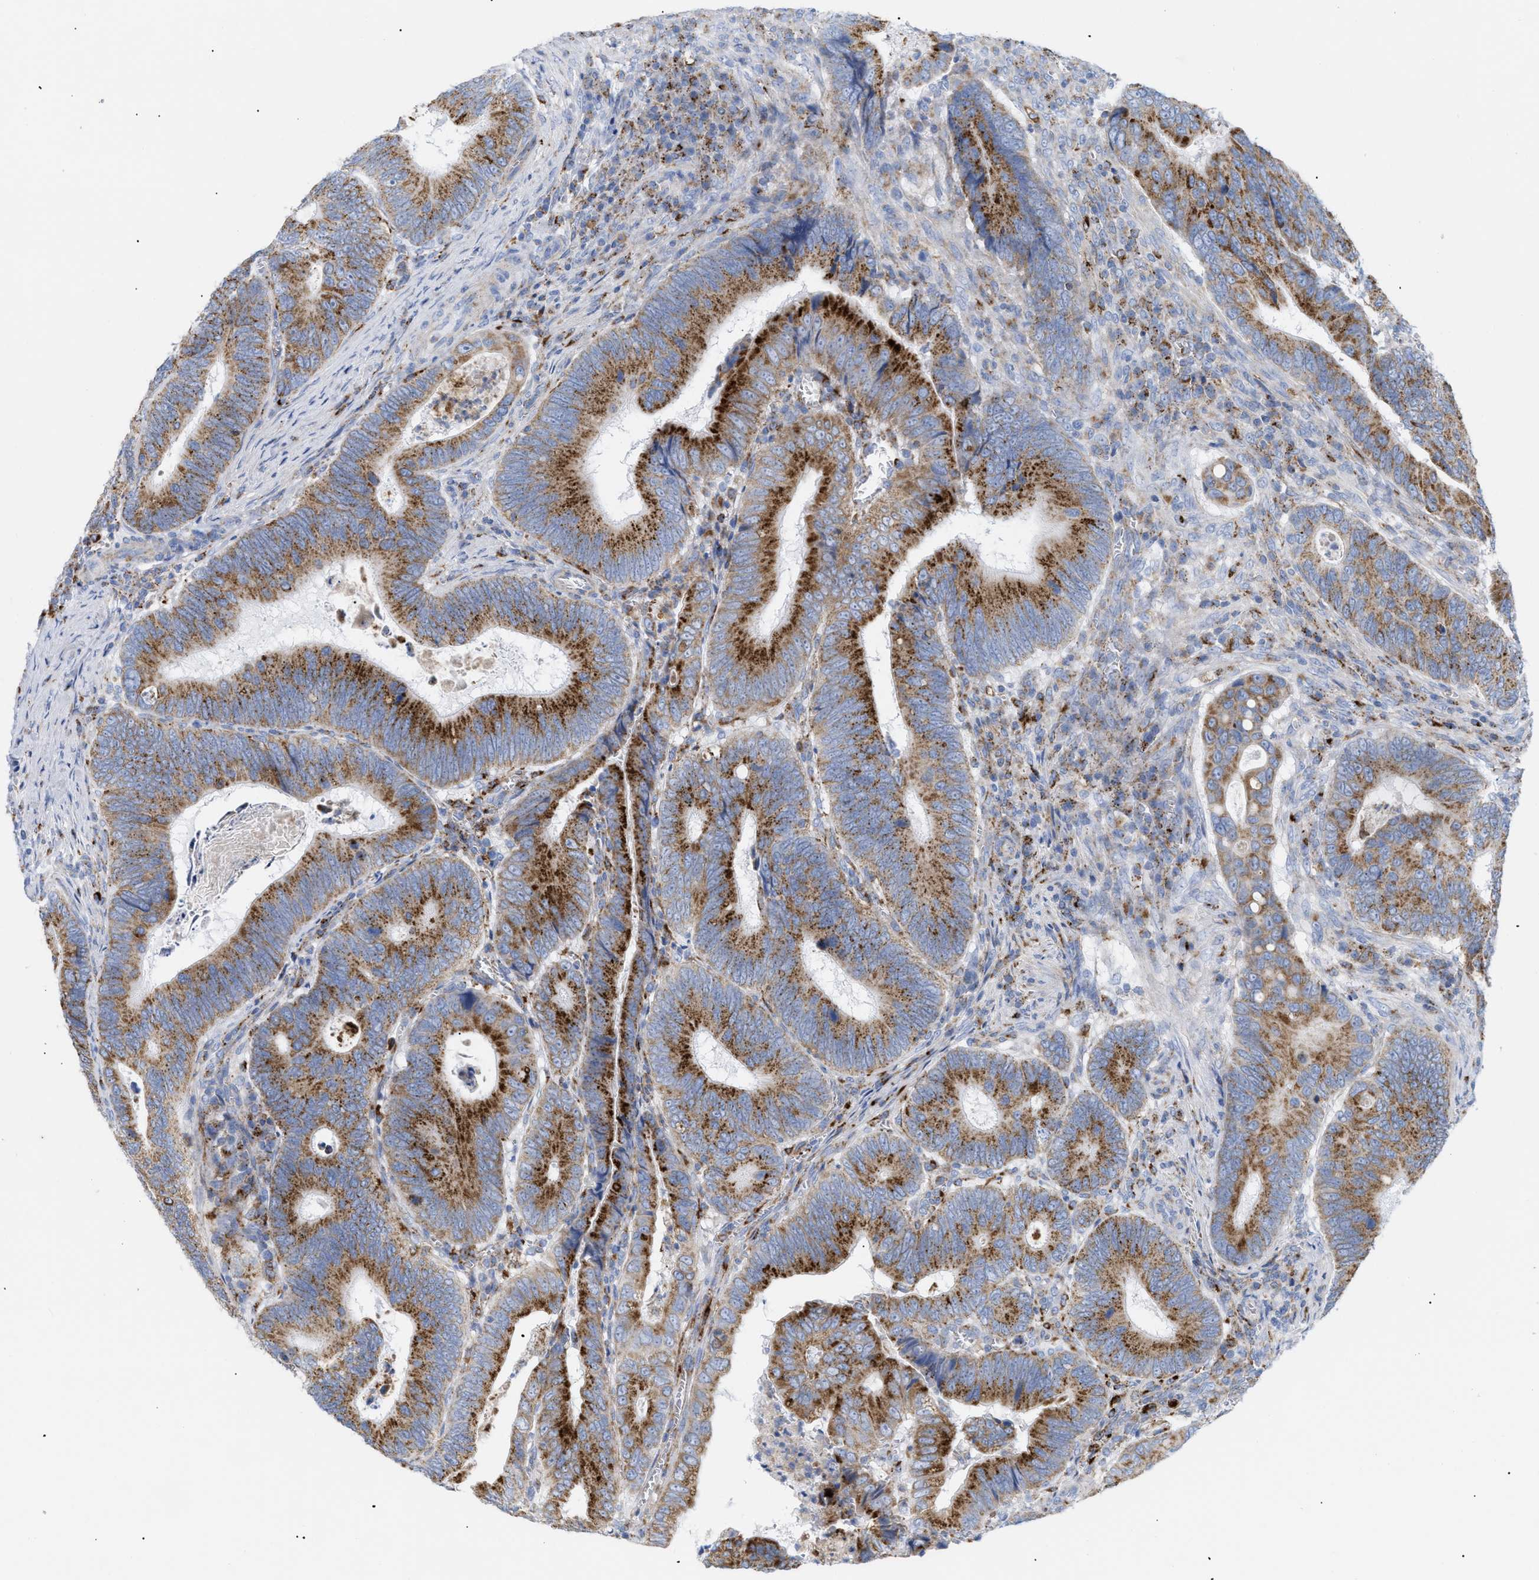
{"staining": {"intensity": "strong", "quantity": ">75%", "location": "cytoplasmic/membranous"}, "tissue": "colorectal cancer", "cell_type": "Tumor cells", "image_type": "cancer", "snomed": [{"axis": "morphology", "description": "Inflammation, NOS"}, {"axis": "morphology", "description": "Adenocarcinoma, NOS"}, {"axis": "topography", "description": "Colon"}], "caption": "Adenocarcinoma (colorectal) tissue exhibits strong cytoplasmic/membranous expression in approximately >75% of tumor cells, visualized by immunohistochemistry.", "gene": "DRAM2", "patient": {"sex": "male", "age": 72}}